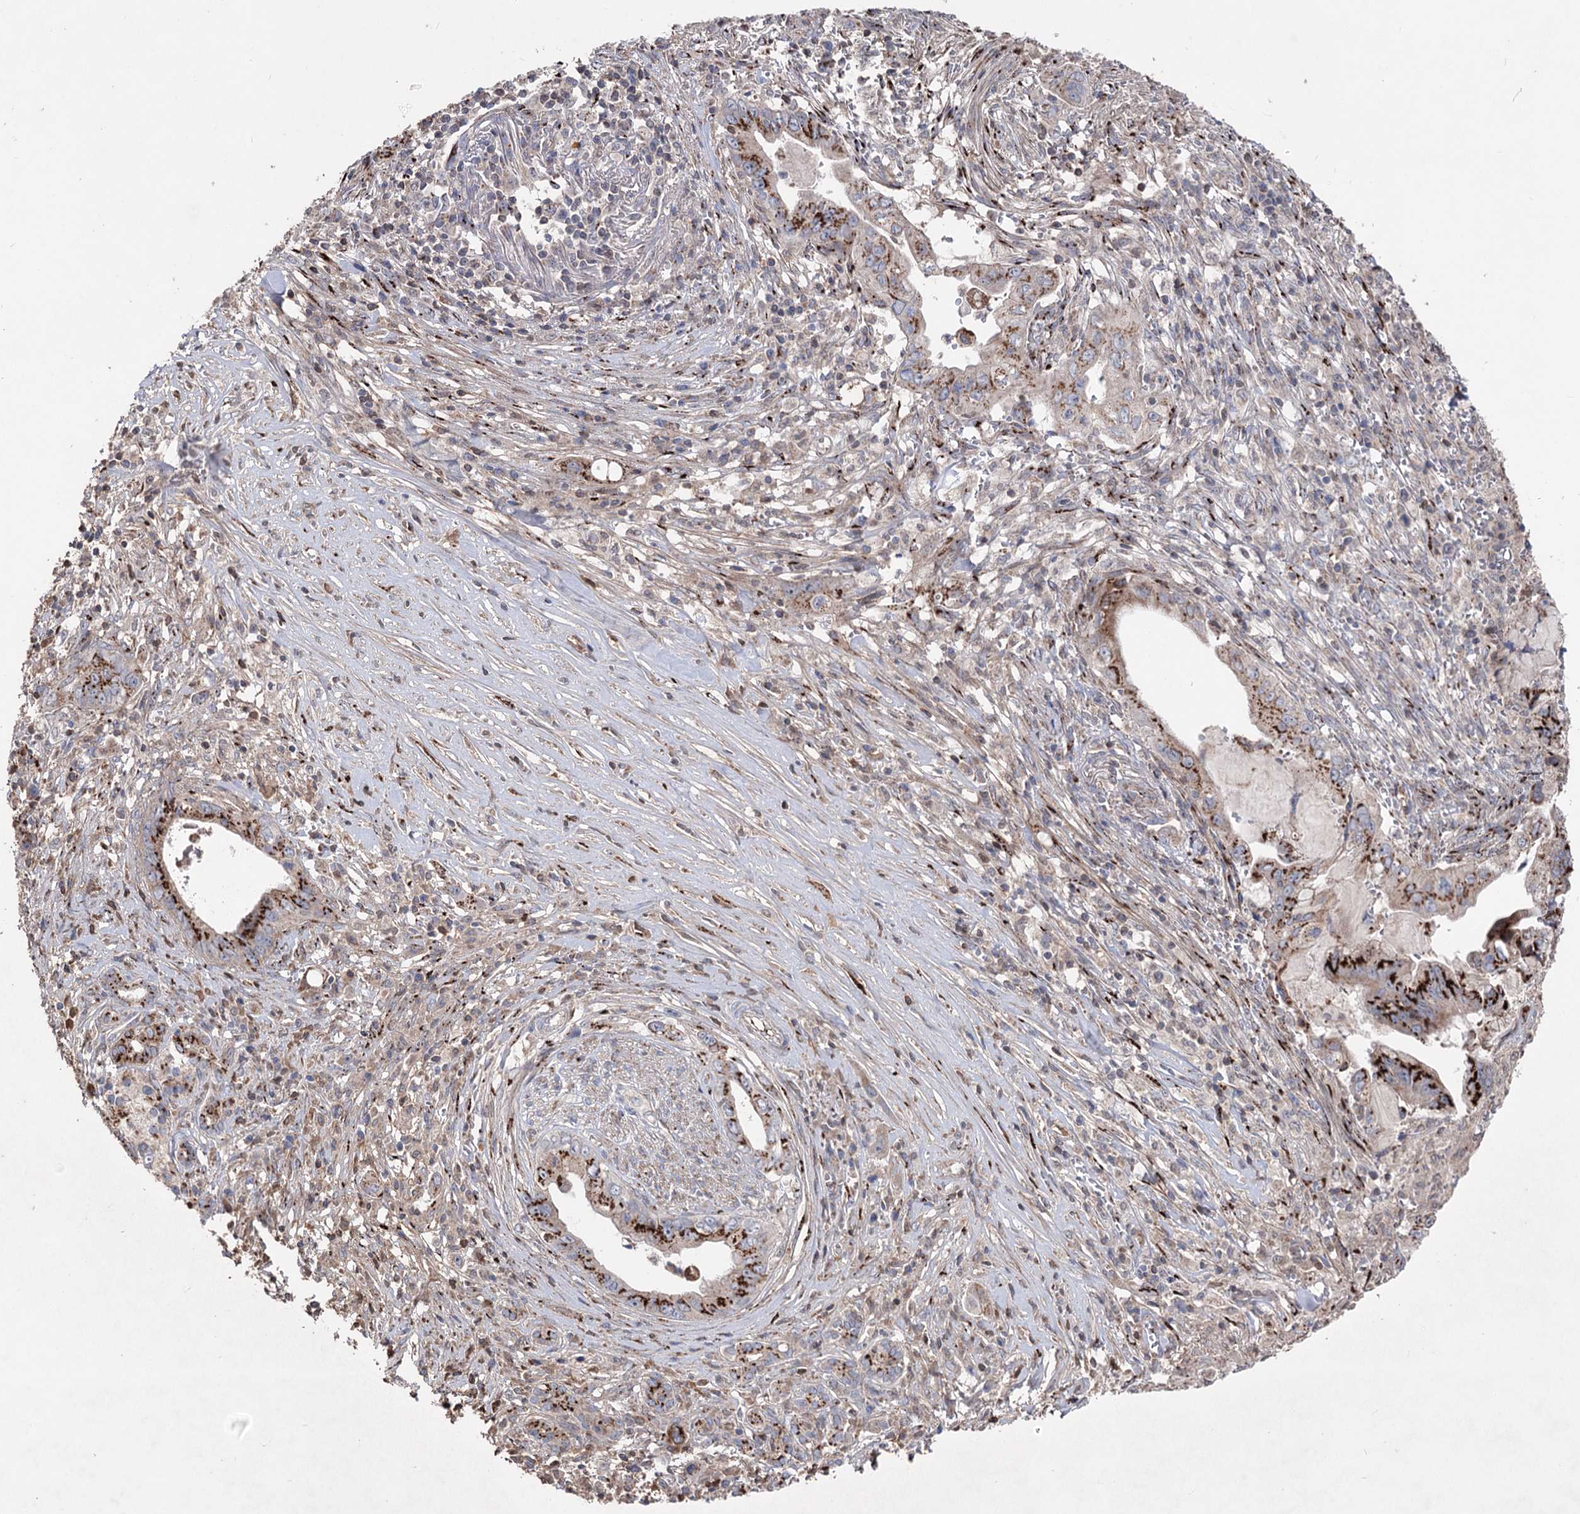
{"staining": {"intensity": "strong", "quantity": ">75%", "location": "cytoplasmic/membranous"}, "tissue": "pancreatic cancer", "cell_type": "Tumor cells", "image_type": "cancer", "snomed": [{"axis": "morphology", "description": "Adenocarcinoma, NOS"}, {"axis": "topography", "description": "Pancreas"}], "caption": "A high-resolution photomicrograph shows immunohistochemistry (IHC) staining of pancreatic cancer (adenocarcinoma), which demonstrates strong cytoplasmic/membranous expression in about >75% of tumor cells.", "gene": "ARHGAP20", "patient": {"sex": "female", "age": 73}}